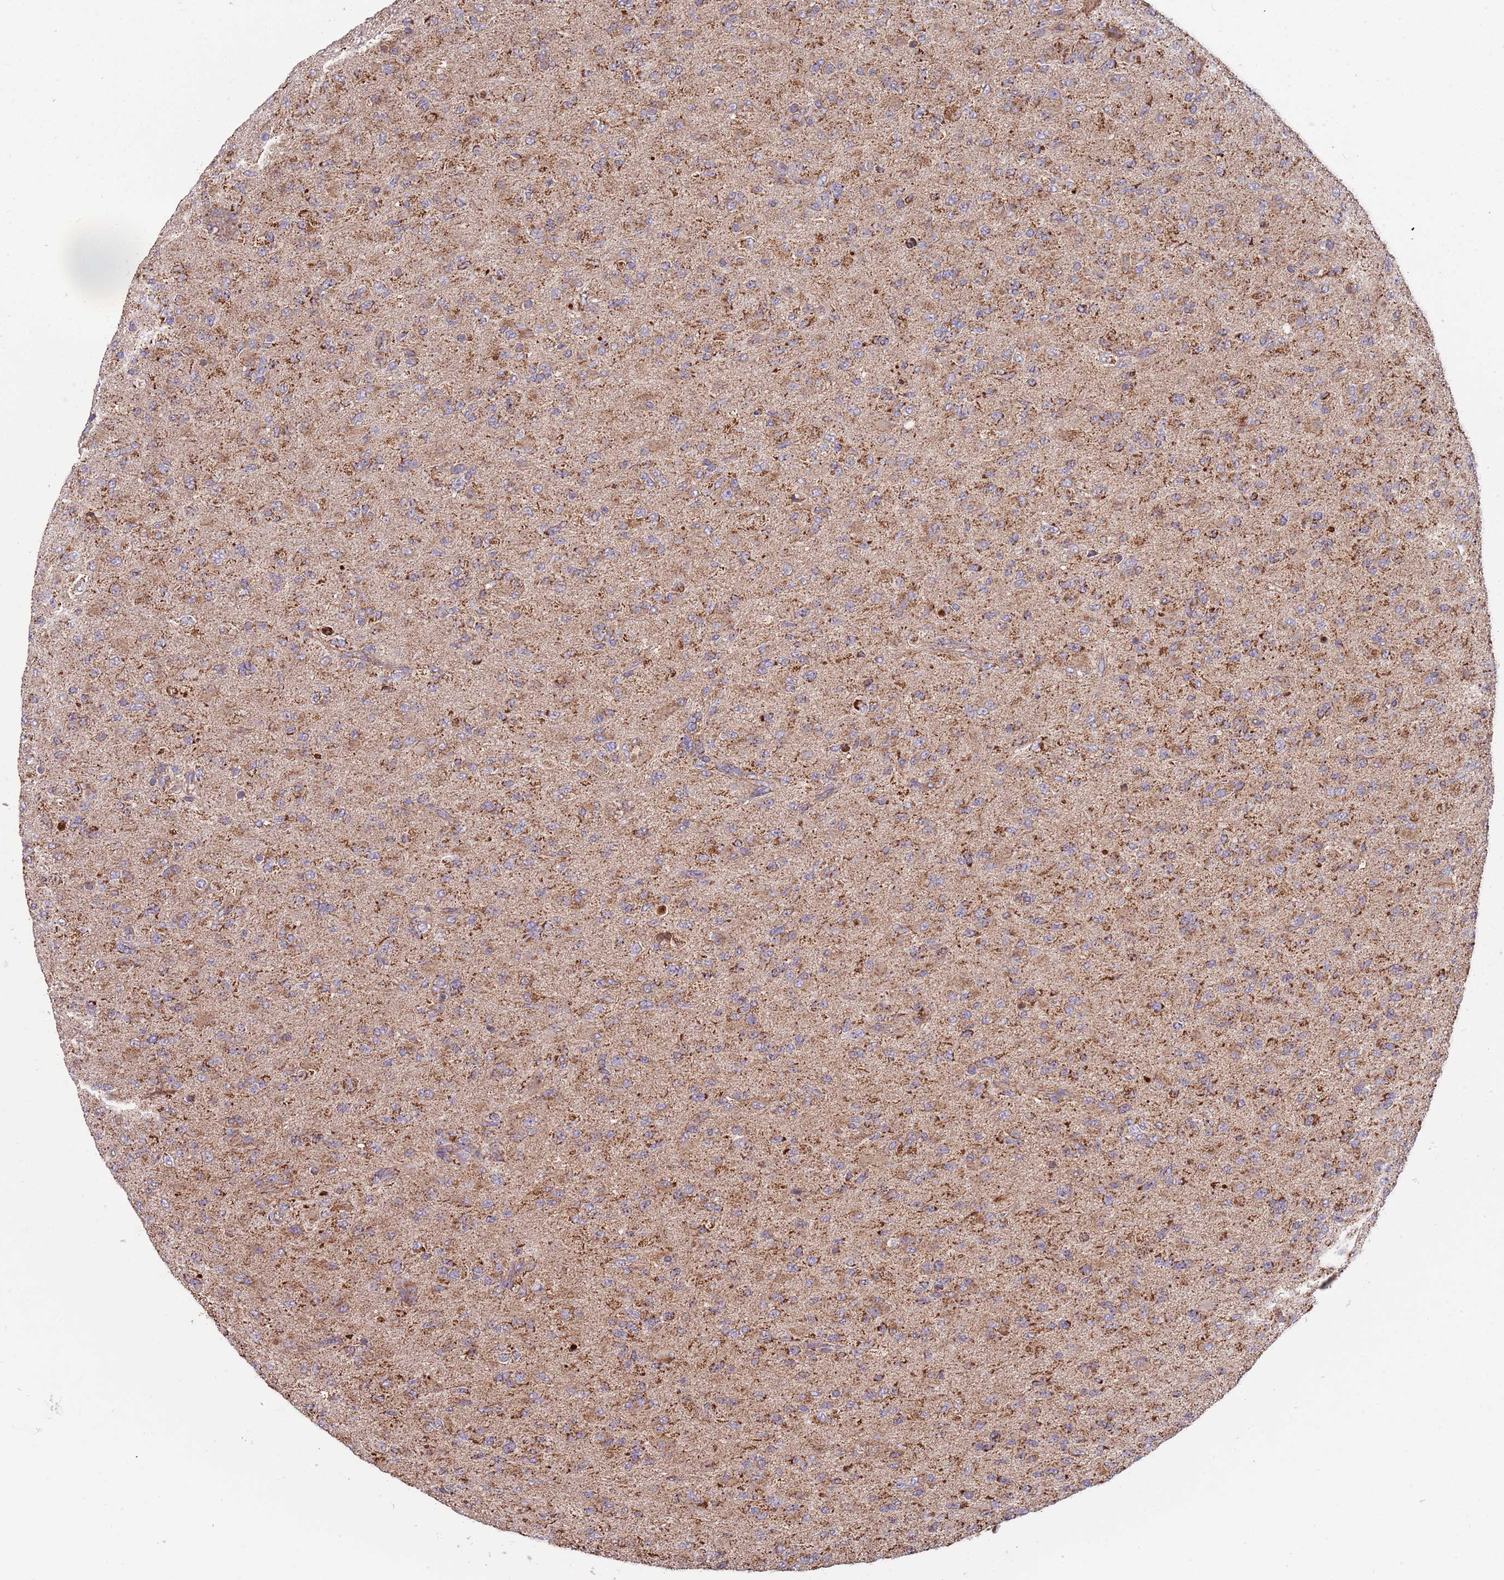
{"staining": {"intensity": "moderate", "quantity": ">75%", "location": "cytoplasmic/membranous"}, "tissue": "glioma", "cell_type": "Tumor cells", "image_type": "cancer", "snomed": [{"axis": "morphology", "description": "Glioma, malignant, Low grade"}, {"axis": "topography", "description": "Brain"}], "caption": "Low-grade glioma (malignant) tissue reveals moderate cytoplasmic/membranous staining in about >75% of tumor cells, visualized by immunohistochemistry.", "gene": "VPS16", "patient": {"sex": "male", "age": 65}}